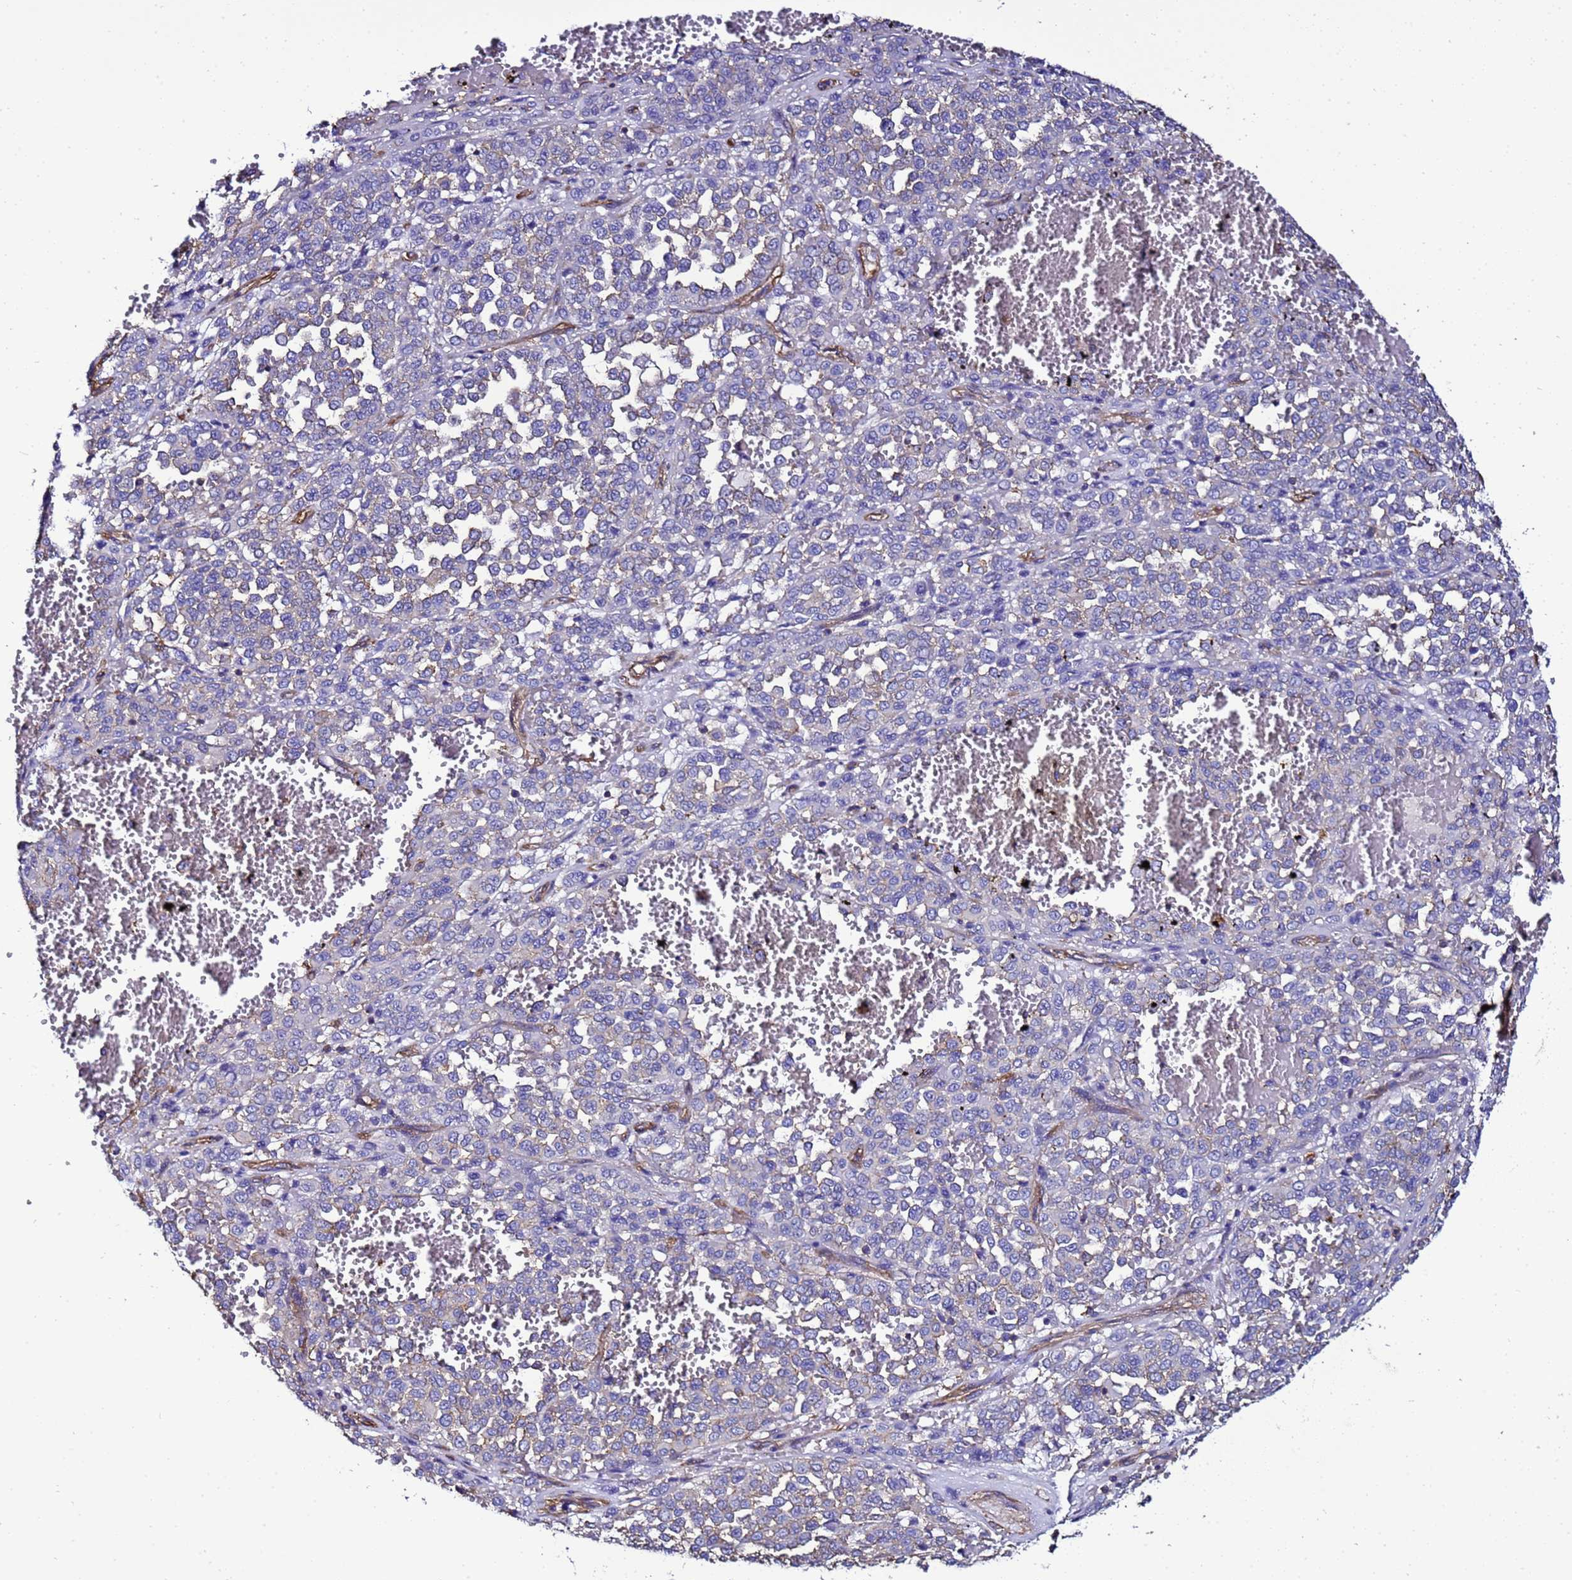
{"staining": {"intensity": "negative", "quantity": "none", "location": "none"}, "tissue": "melanoma", "cell_type": "Tumor cells", "image_type": "cancer", "snomed": [{"axis": "morphology", "description": "Malignant melanoma, Metastatic site"}, {"axis": "topography", "description": "Pancreas"}], "caption": "Photomicrograph shows no protein positivity in tumor cells of malignant melanoma (metastatic site) tissue.", "gene": "MYL12A", "patient": {"sex": "female", "age": 30}}